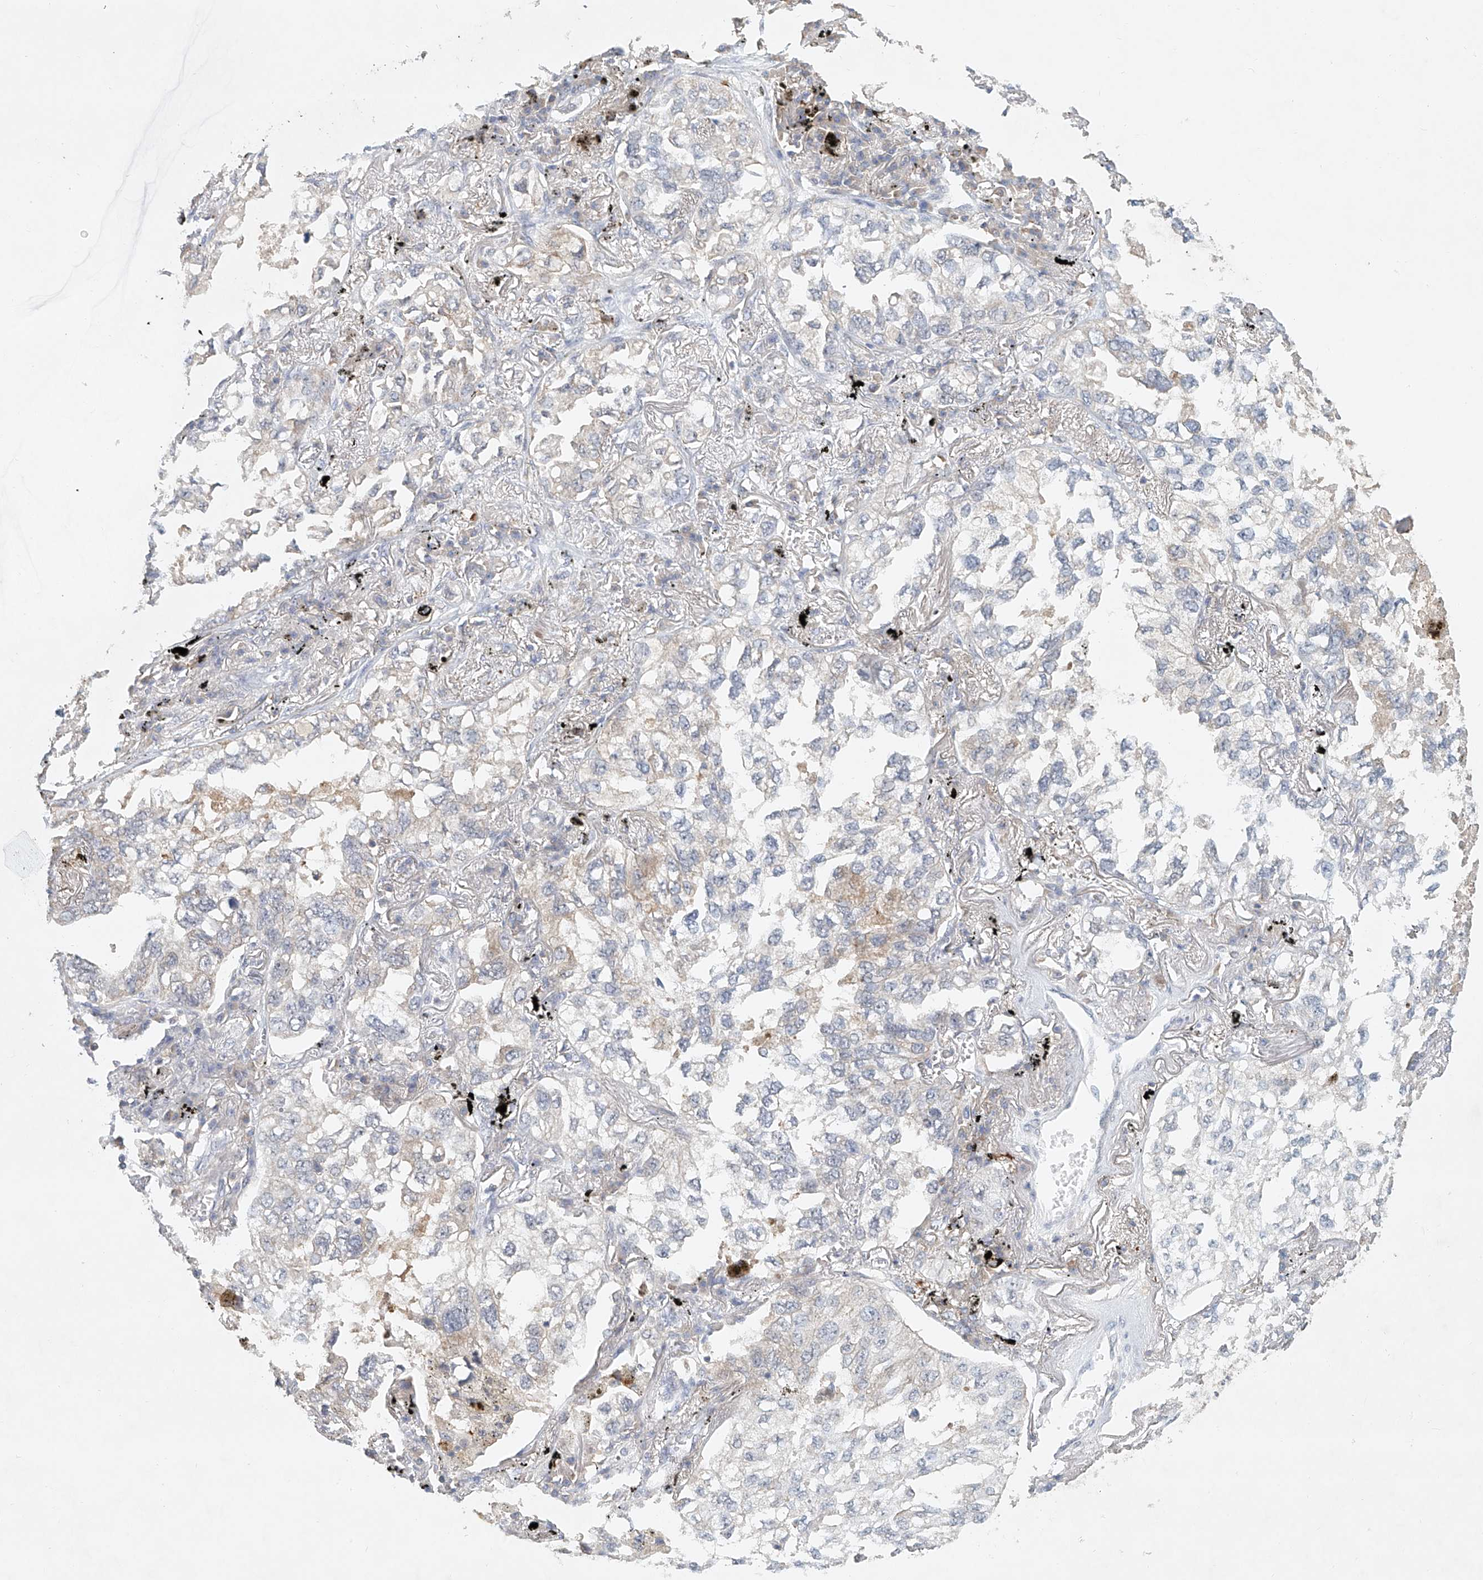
{"staining": {"intensity": "negative", "quantity": "none", "location": "none"}, "tissue": "lung cancer", "cell_type": "Tumor cells", "image_type": "cancer", "snomed": [{"axis": "morphology", "description": "Adenocarcinoma, NOS"}, {"axis": "topography", "description": "Lung"}], "caption": "Immunohistochemistry (IHC) photomicrograph of human lung cancer stained for a protein (brown), which displays no positivity in tumor cells.", "gene": "CARMIL1", "patient": {"sex": "male", "age": 65}}